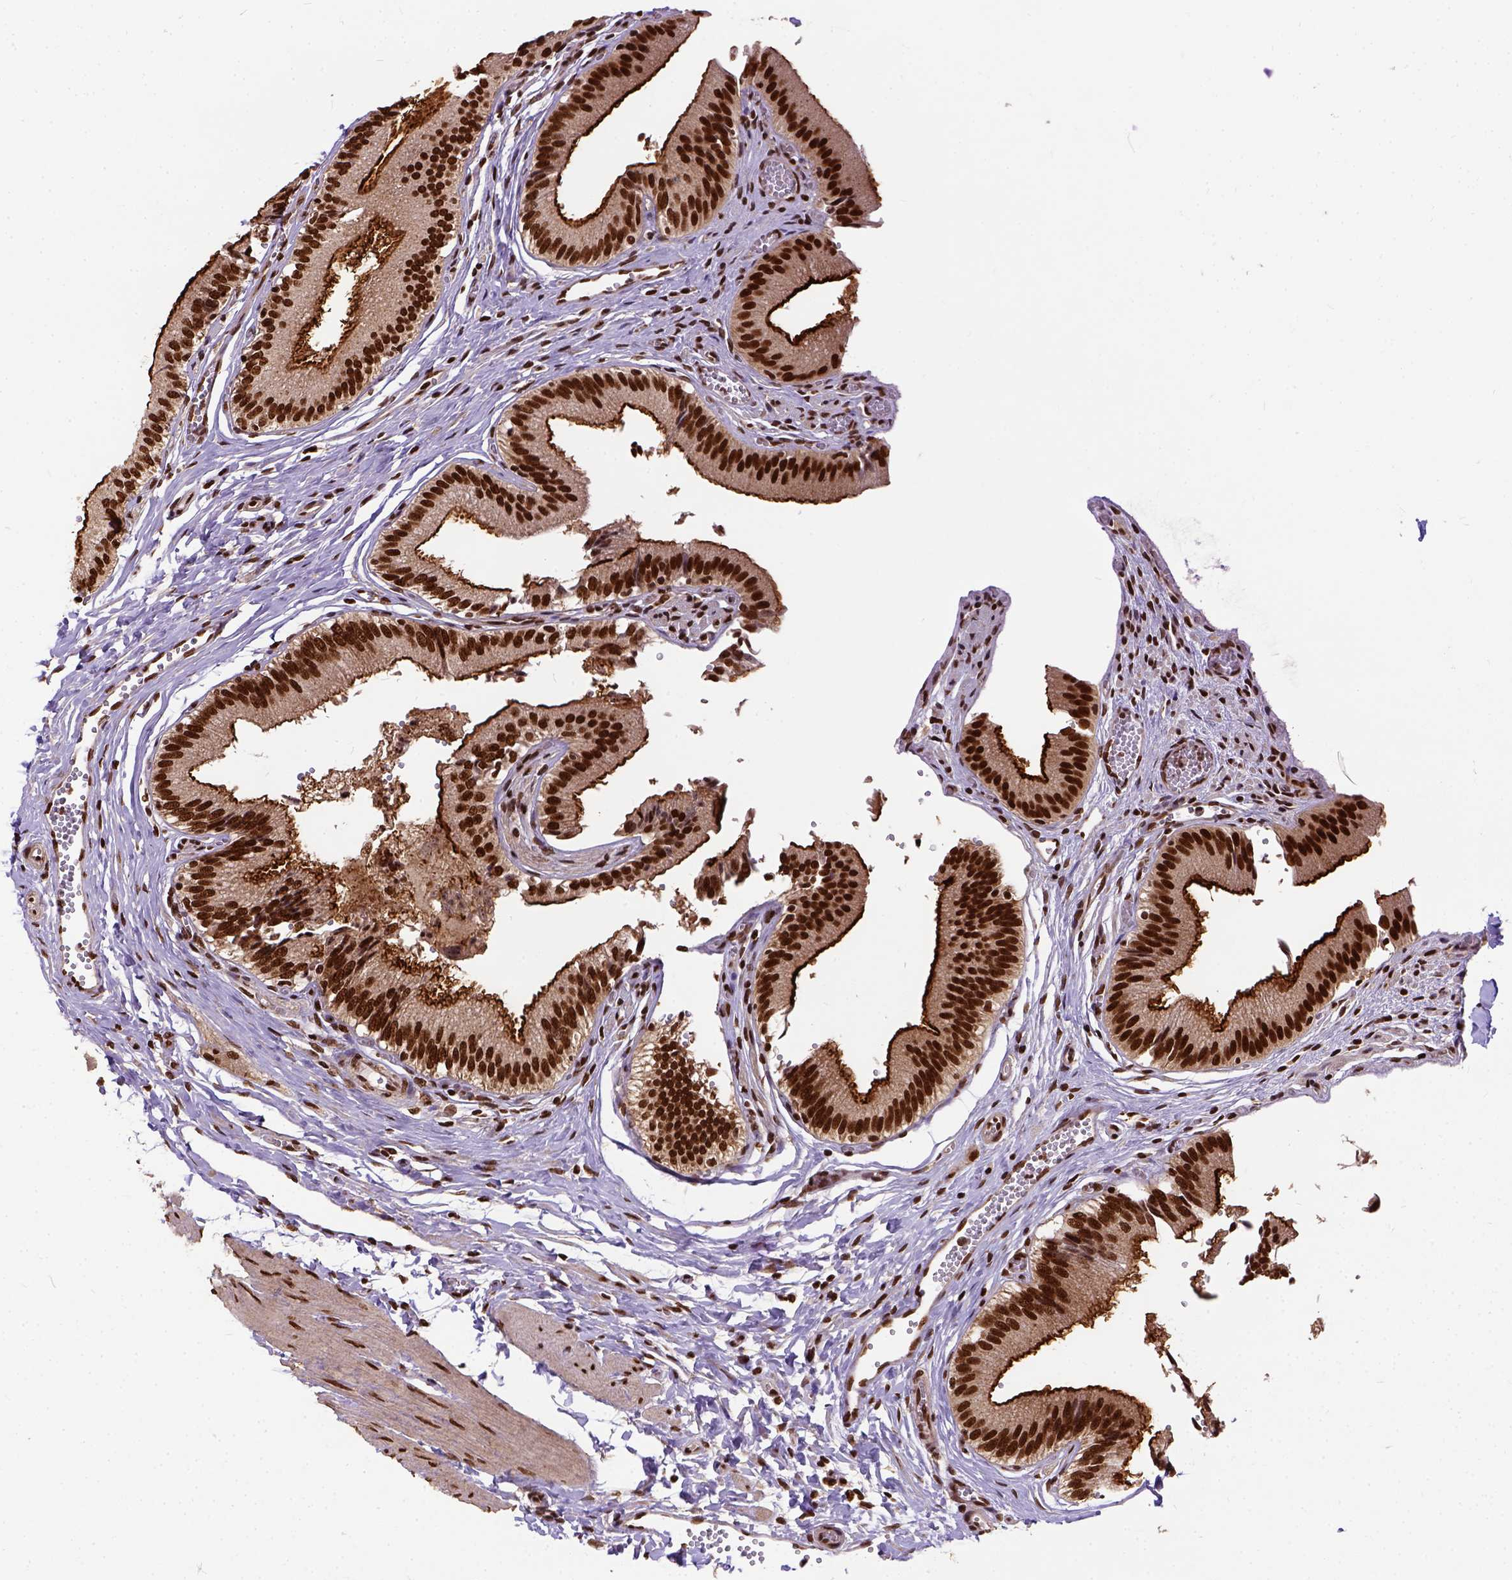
{"staining": {"intensity": "strong", "quantity": ">75%", "location": "nuclear"}, "tissue": "gallbladder", "cell_type": "Glandular cells", "image_type": "normal", "snomed": [{"axis": "morphology", "description": "Normal tissue, NOS"}, {"axis": "topography", "description": "Gallbladder"}, {"axis": "topography", "description": "Peripheral nerve tissue"}], "caption": "Gallbladder stained for a protein demonstrates strong nuclear positivity in glandular cells. (DAB (3,3'-diaminobenzidine) = brown stain, brightfield microscopy at high magnification).", "gene": "NACC1", "patient": {"sex": "male", "age": 17}}